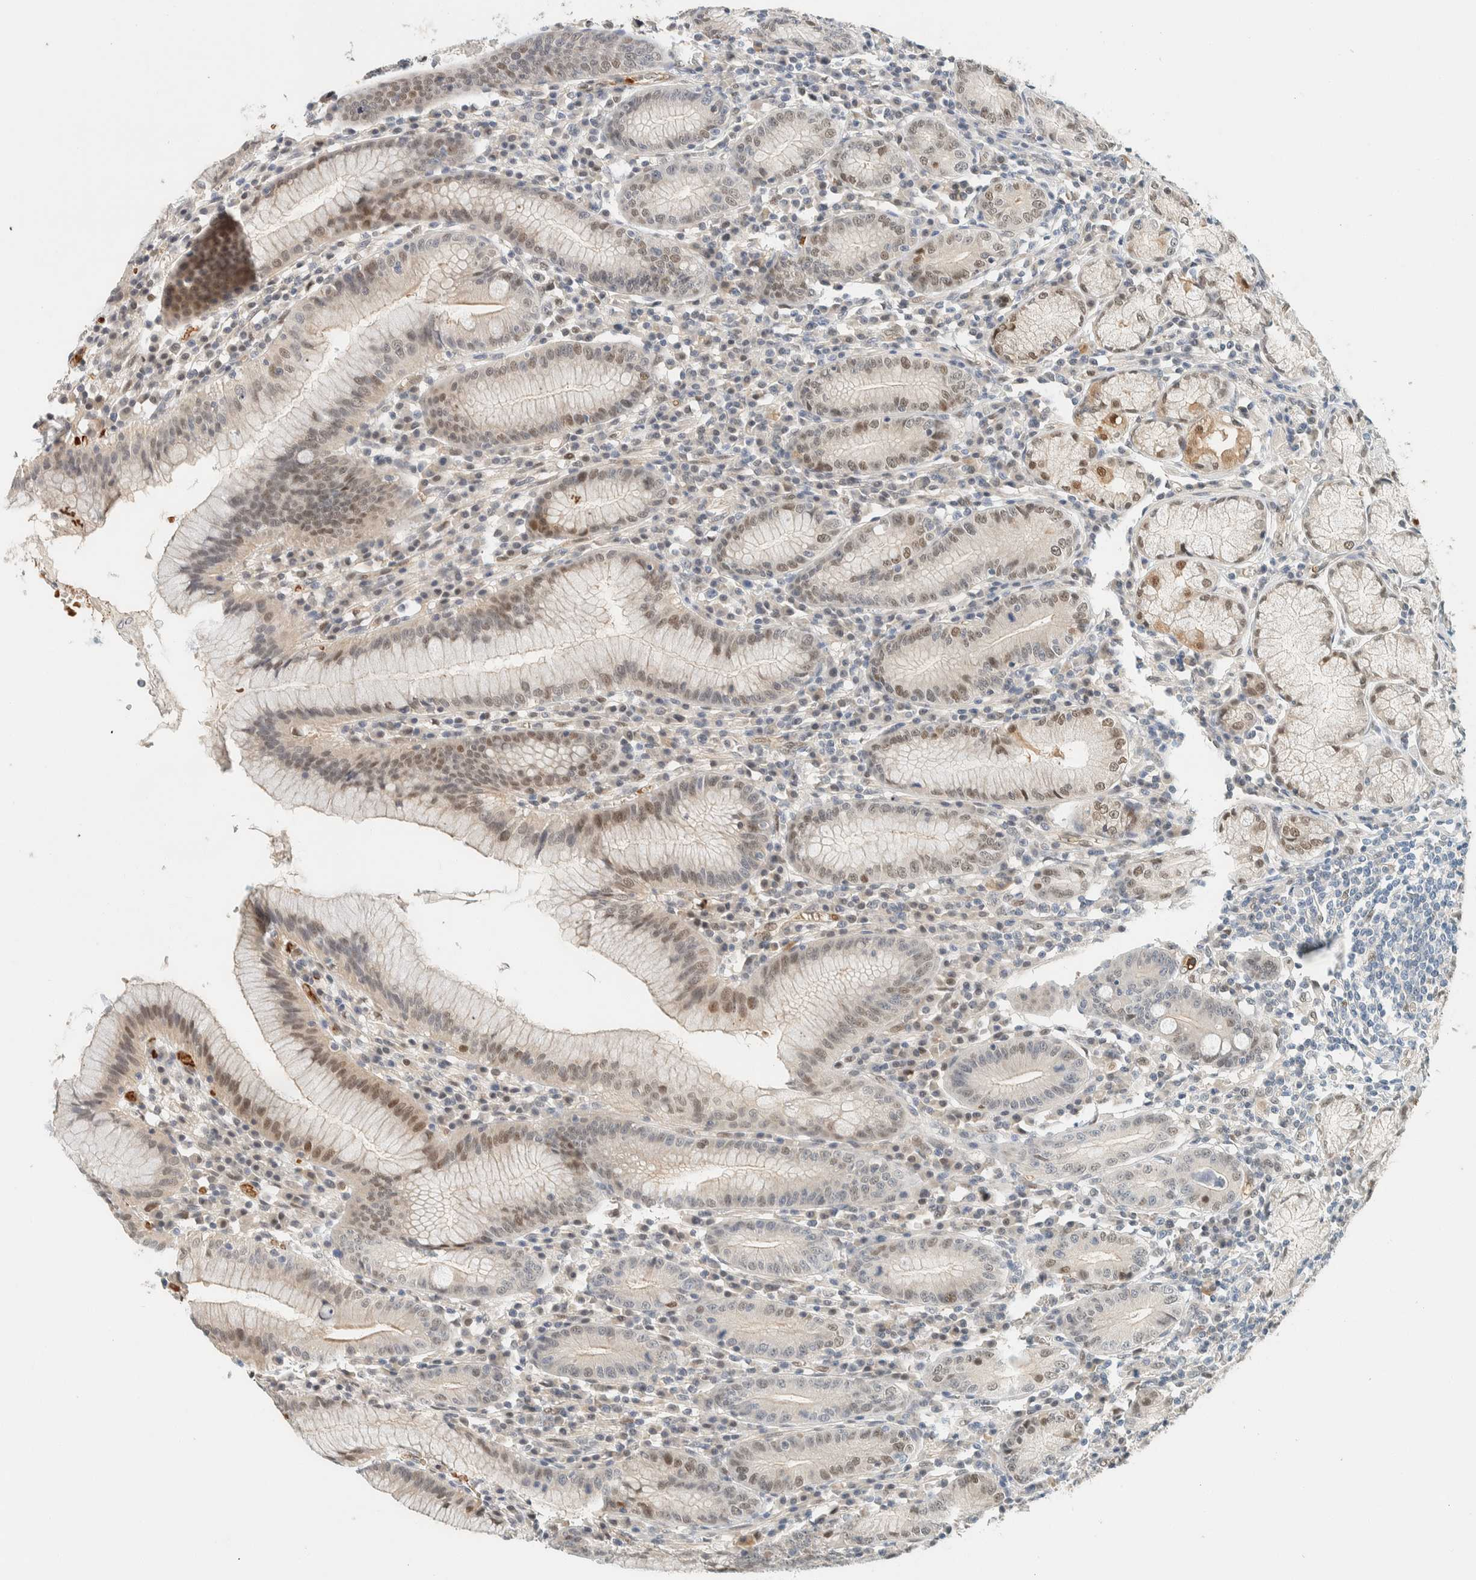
{"staining": {"intensity": "moderate", "quantity": ">75%", "location": "cytoplasmic/membranous,nuclear"}, "tissue": "stomach", "cell_type": "Glandular cells", "image_type": "normal", "snomed": [{"axis": "morphology", "description": "Normal tissue, NOS"}, {"axis": "topography", "description": "Stomach"}], "caption": "Approximately >75% of glandular cells in normal stomach reveal moderate cytoplasmic/membranous,nuclear protein positivity as visualized by brown immunohistochemical staining.", "gene": "TSTD2", "patient": {"sex": "male", "age": 55}}